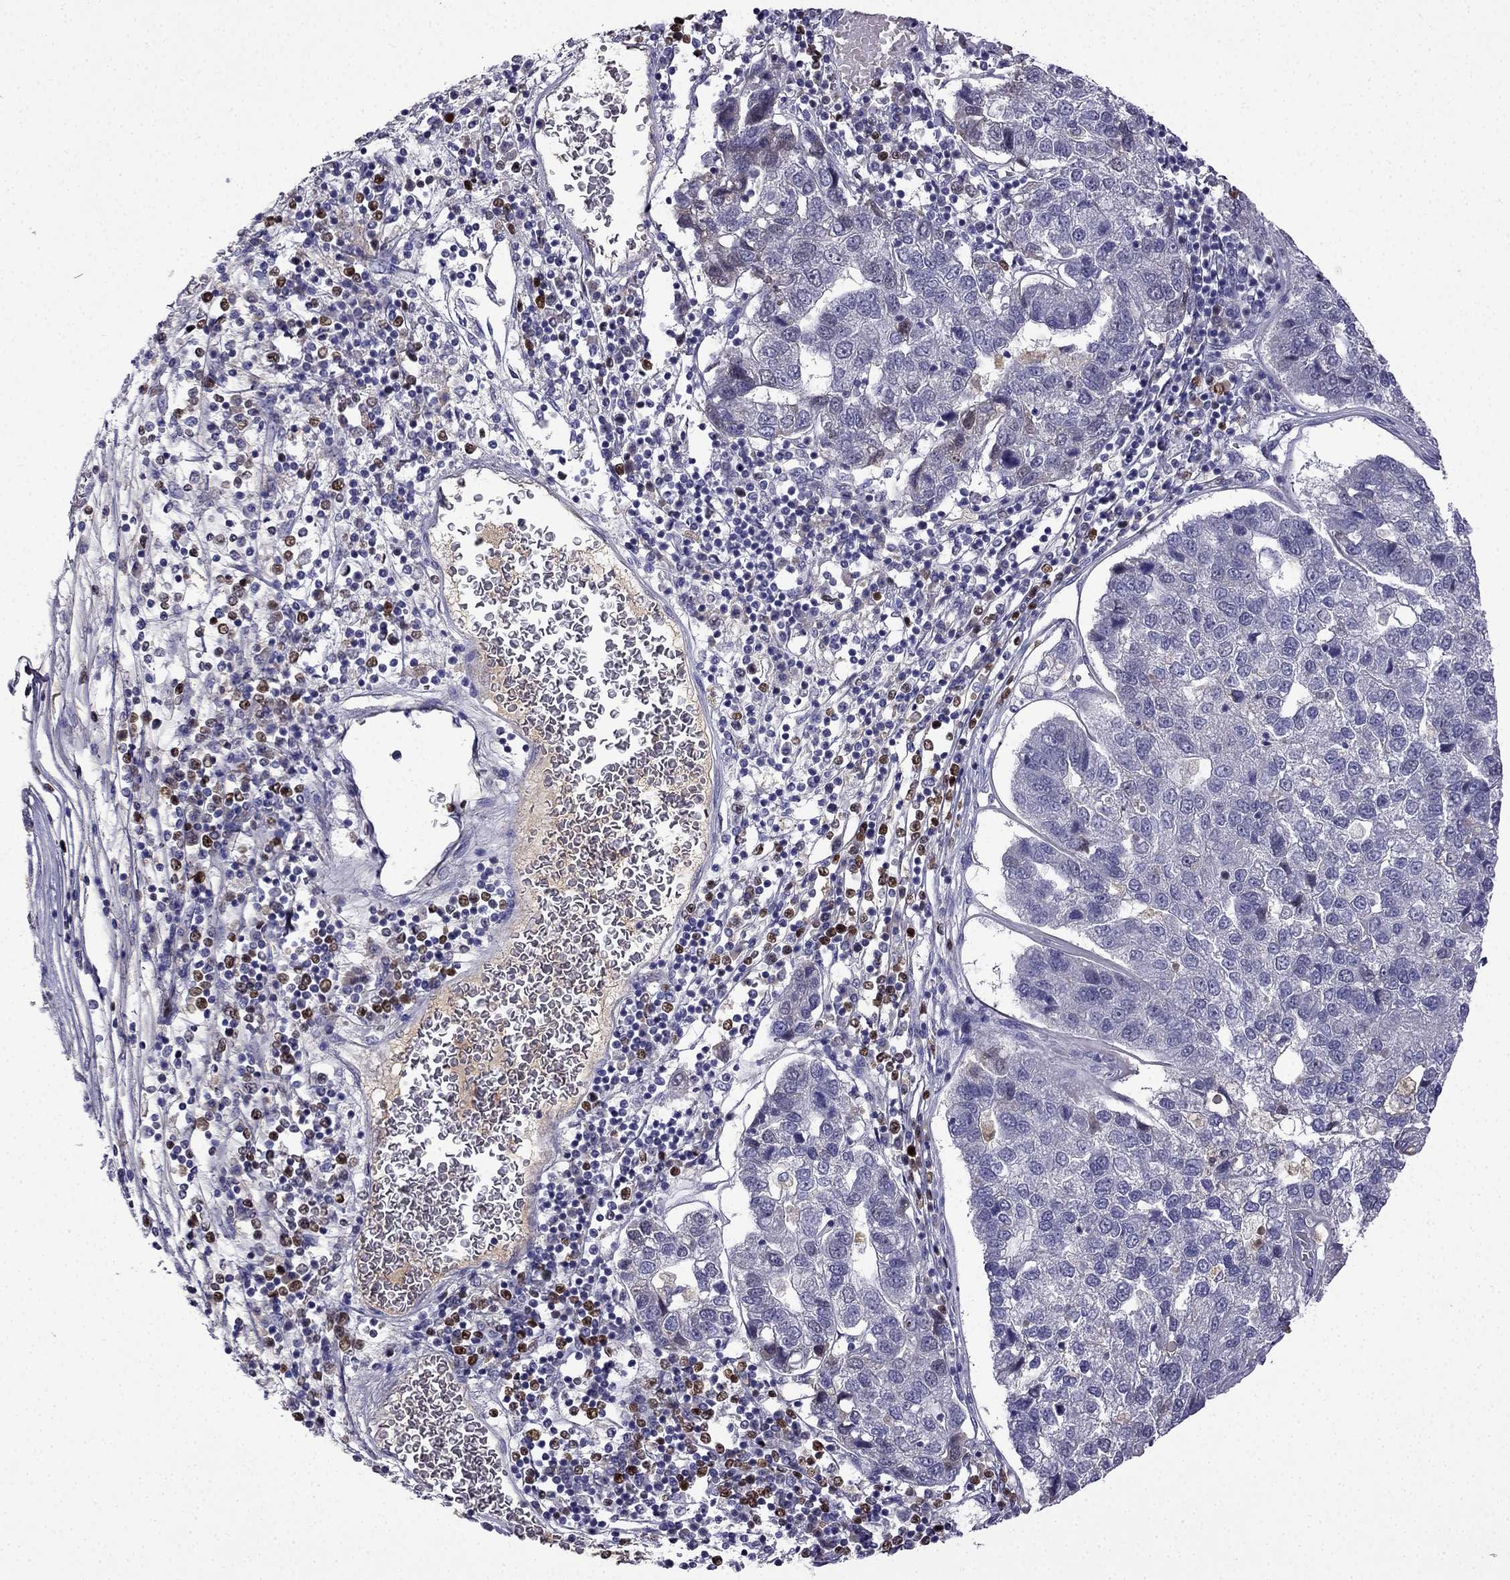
{"staining": {"intensity": "negative", "quantity": "none", "location": "none"}, "tissue": "pancreatic cancer", "cell_type": "Tumor cells", "image_type": "cancer", "snomed": [{"axis": "morphology", "description": "Adenocarcinoma, NOS"}, {"axis": "topography", "description": "Pancreas"}], "caption": "High magnification brightfield microscopy of pancreatic cancer stained with DAB (3,3'-diaminobenzidine) (brown) and counterstained with hematoxylin (blue): tumor cells show no significant positivity.", "gene": "UHRF1", "patient": {"sex": "female", "age": 61}}